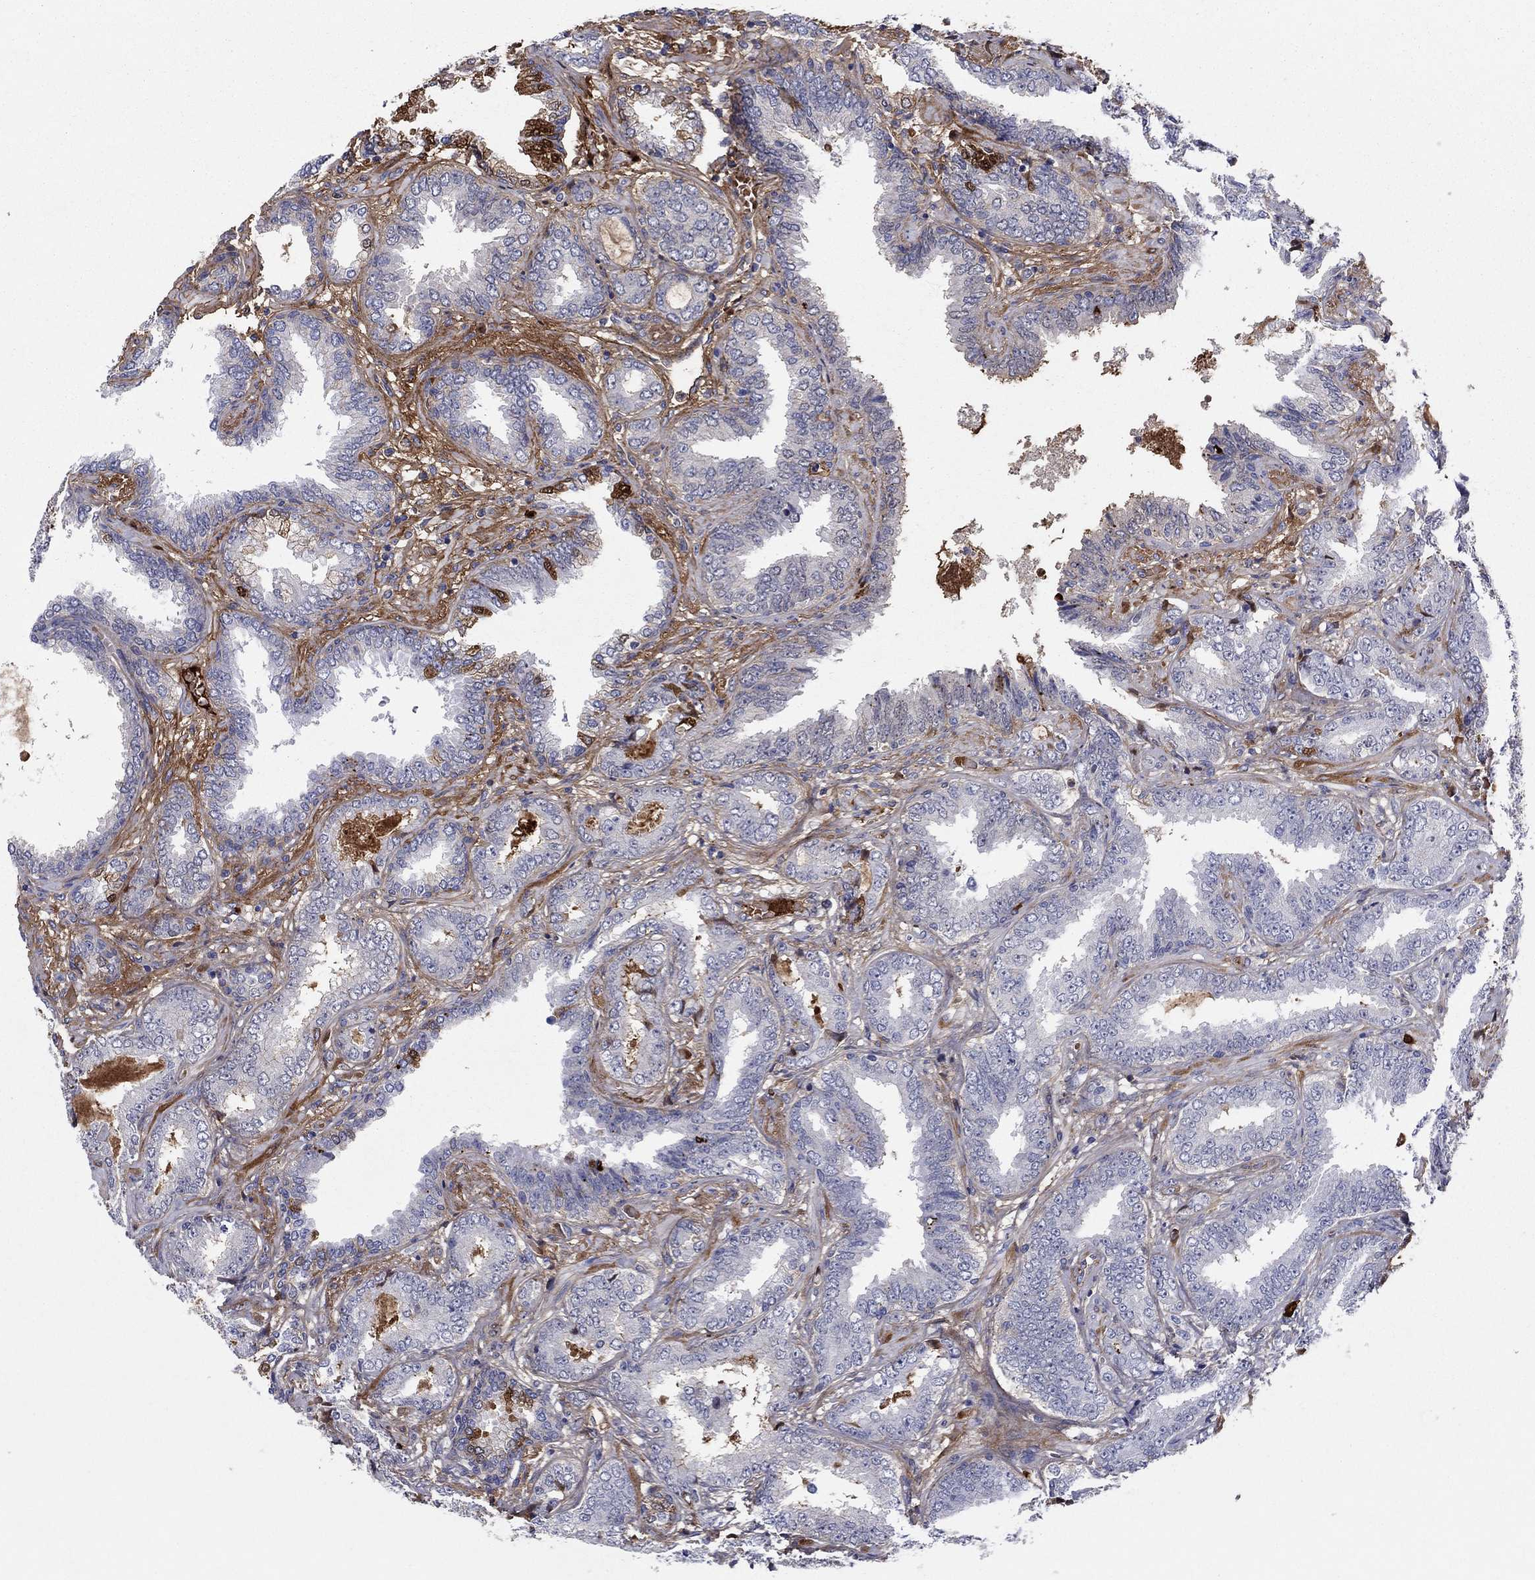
{"staining": {"intensity": "negative", "quantity": "none", "location": "none"}, "tissue": "prostate cancer", "cell_type": "Tumor cells", "image_type": "cancer", "snomed": [{"axis": "morphology", "description": "Adenocarcinoma, Low grade"}, {"axis": "topography", "description": "Prostate"}], "caption": "The immunohistochemistry (IHC) image has no significant staining in tumor cells of prostate low-grade adenocarcinoma tissue.", "gene": "HPX", "patient": {"sex": "male", "age": 68}}